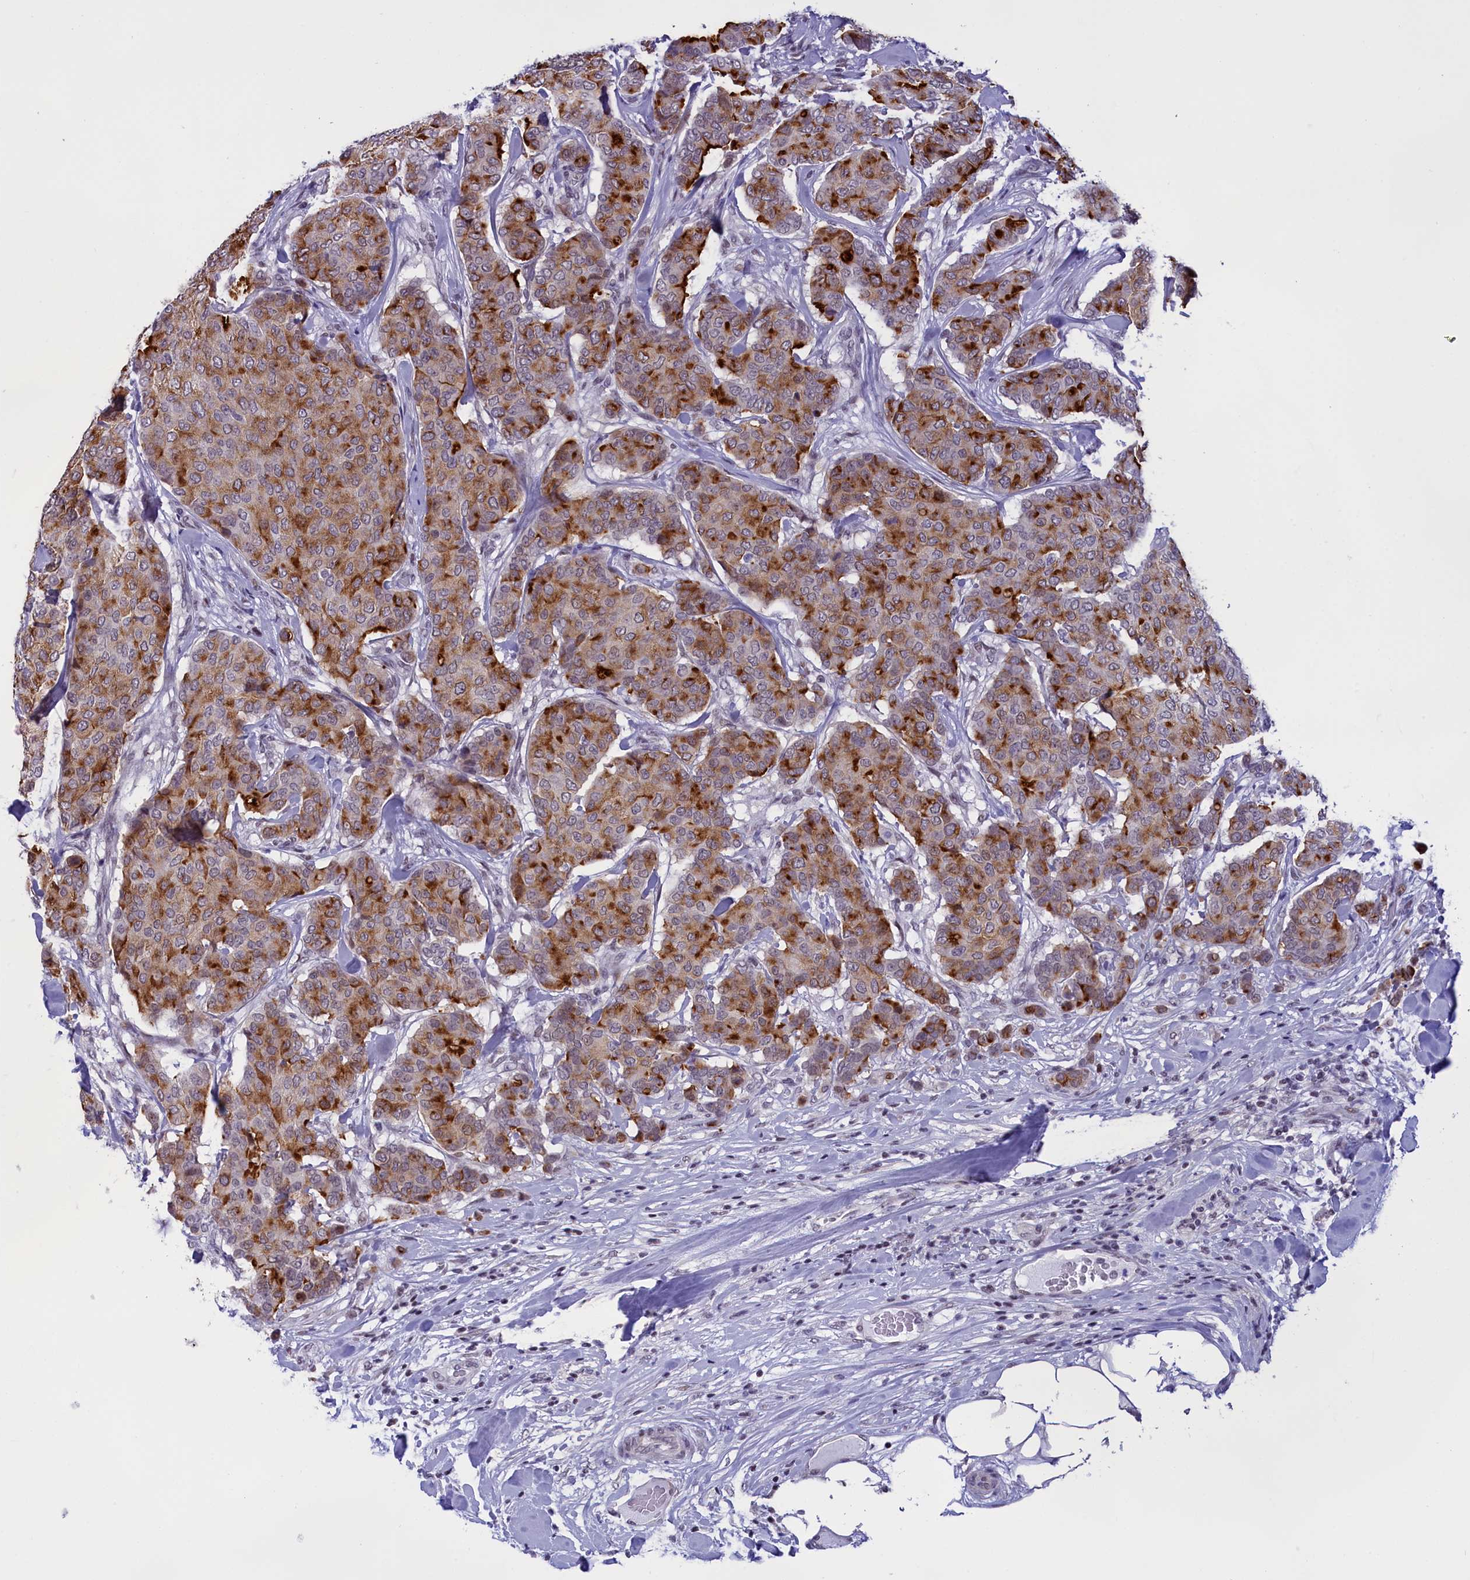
{"staining": {"intensity": "strong", "quantity": "25%-75%", "location": "cytoplasmic/membranous"}, "tissue": "breast cancer", "cell_type": "Tumor cells", "image_type": "cancer", "snomed": [{"axis": "morphology", "description": "Duct carcinoma"}, {"axis": "topography", "description": "Breast"}], "caption": "Protein expression analysis of human breast cancer (intraductal carcinoma) reveals strong cytoplasmic/membranous positivity in approximately 25%-75% of tumor cells. (Stains: DAB (3,3'-diaminobenzidine) in brown, nuclei in blue, Microscopy: brightfield microscopy at high magnification).", "gene": "SPIRE2", "patient": {"sex": "female", "age": 75}}